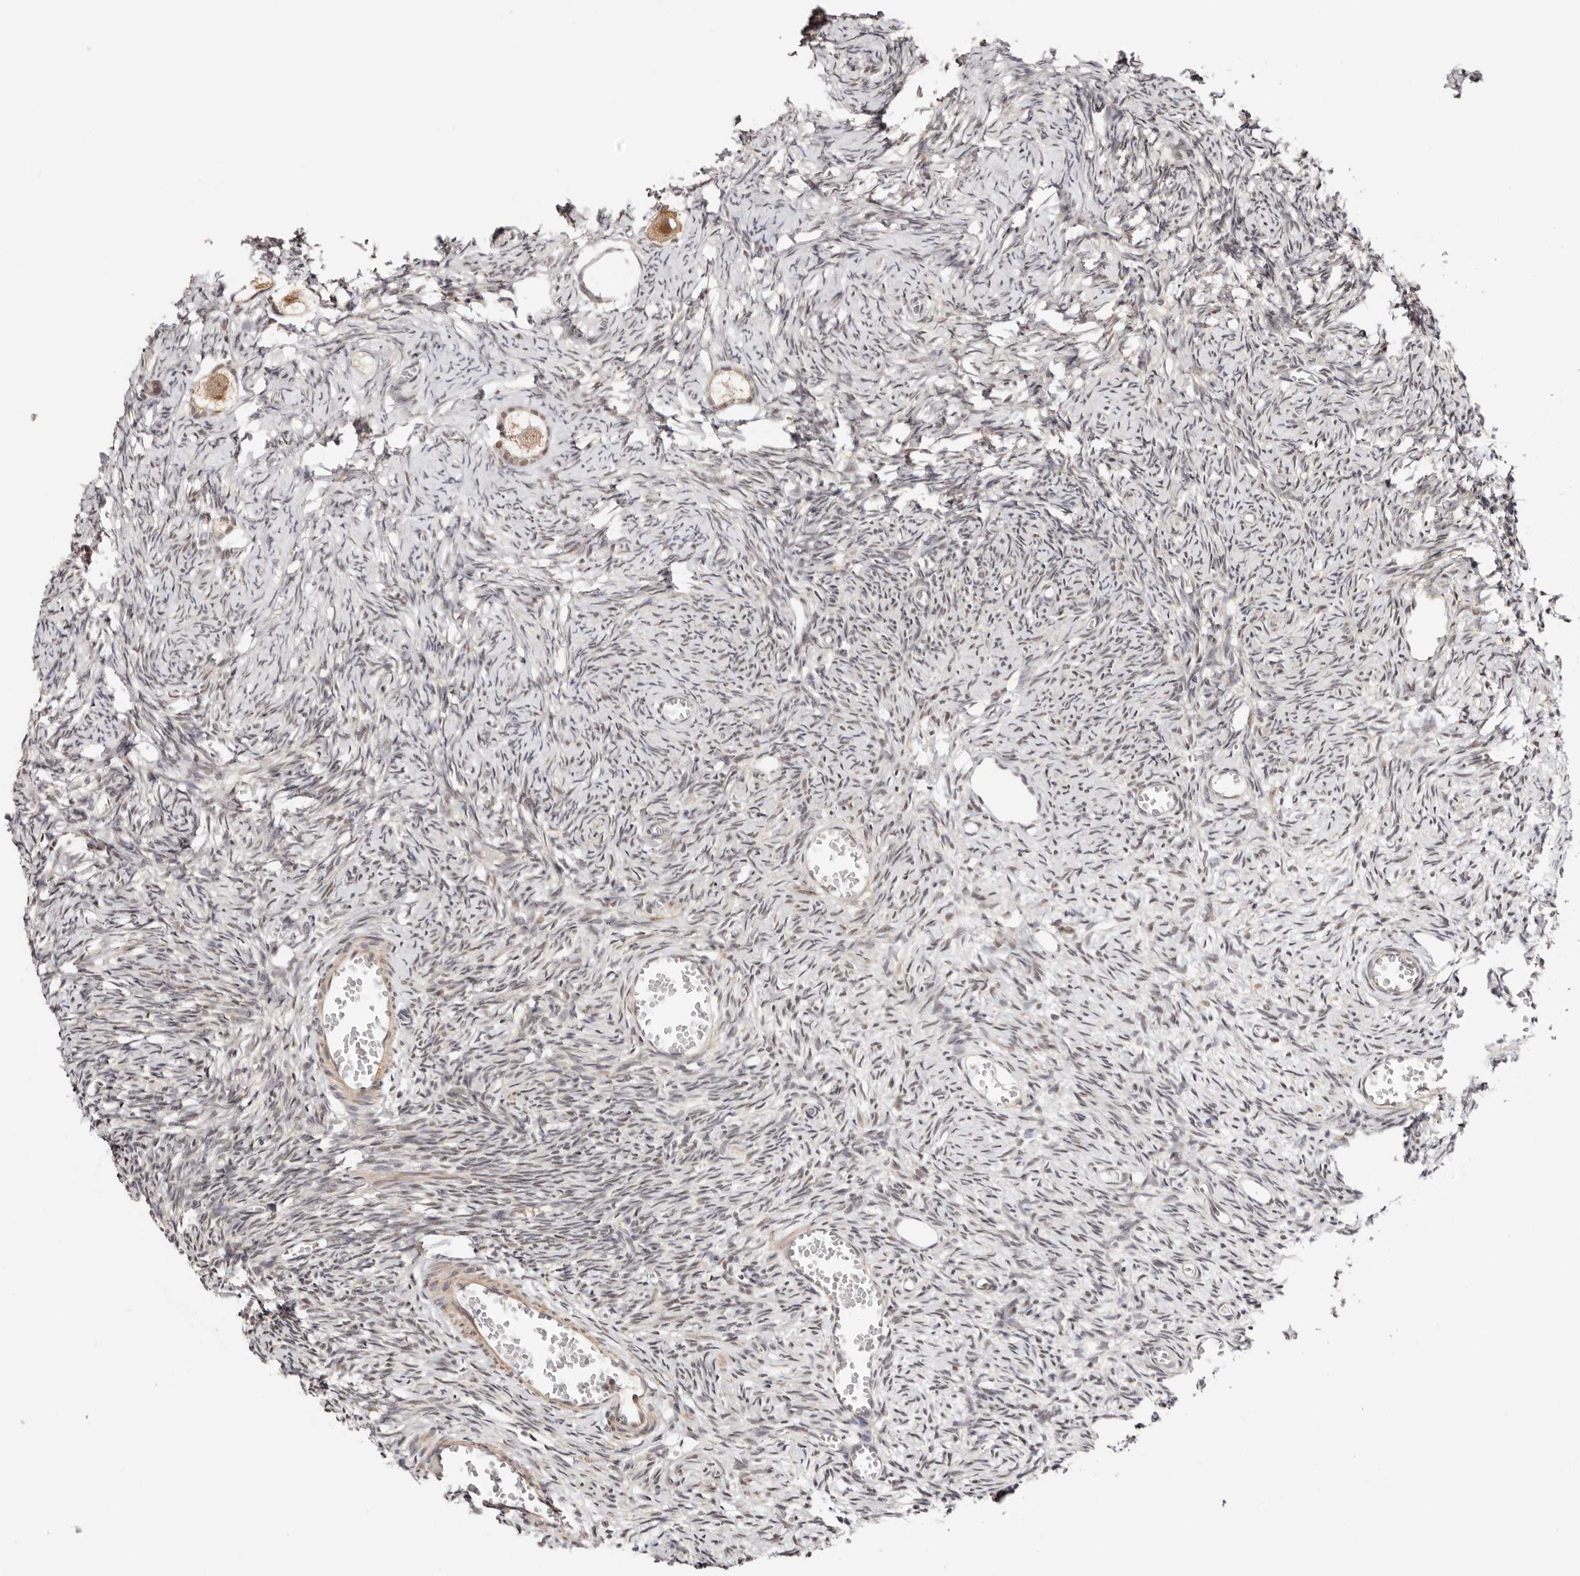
{"staining": {"intensity": "moderate", "quantity": ">75%", "location": "cytoplasmic/membranous,nuclear"}, "tissue": "ovary", "cell_type": "Follicle cells", "image_type": "normal", "snomed": [{"axis": "morphology", "description": "Normal tissue, NOS"}, {"axis": "topography", "description": "Ovary"}], "caption": "The immunohistochemical stain labels moderate cytoplasmic/membranous,nuclear staining in follicle cells of normal ovary. Nuclei are stained in blue.", "gene": "CTNNBL1", "patient": {"sex": "female", "age": 27}}